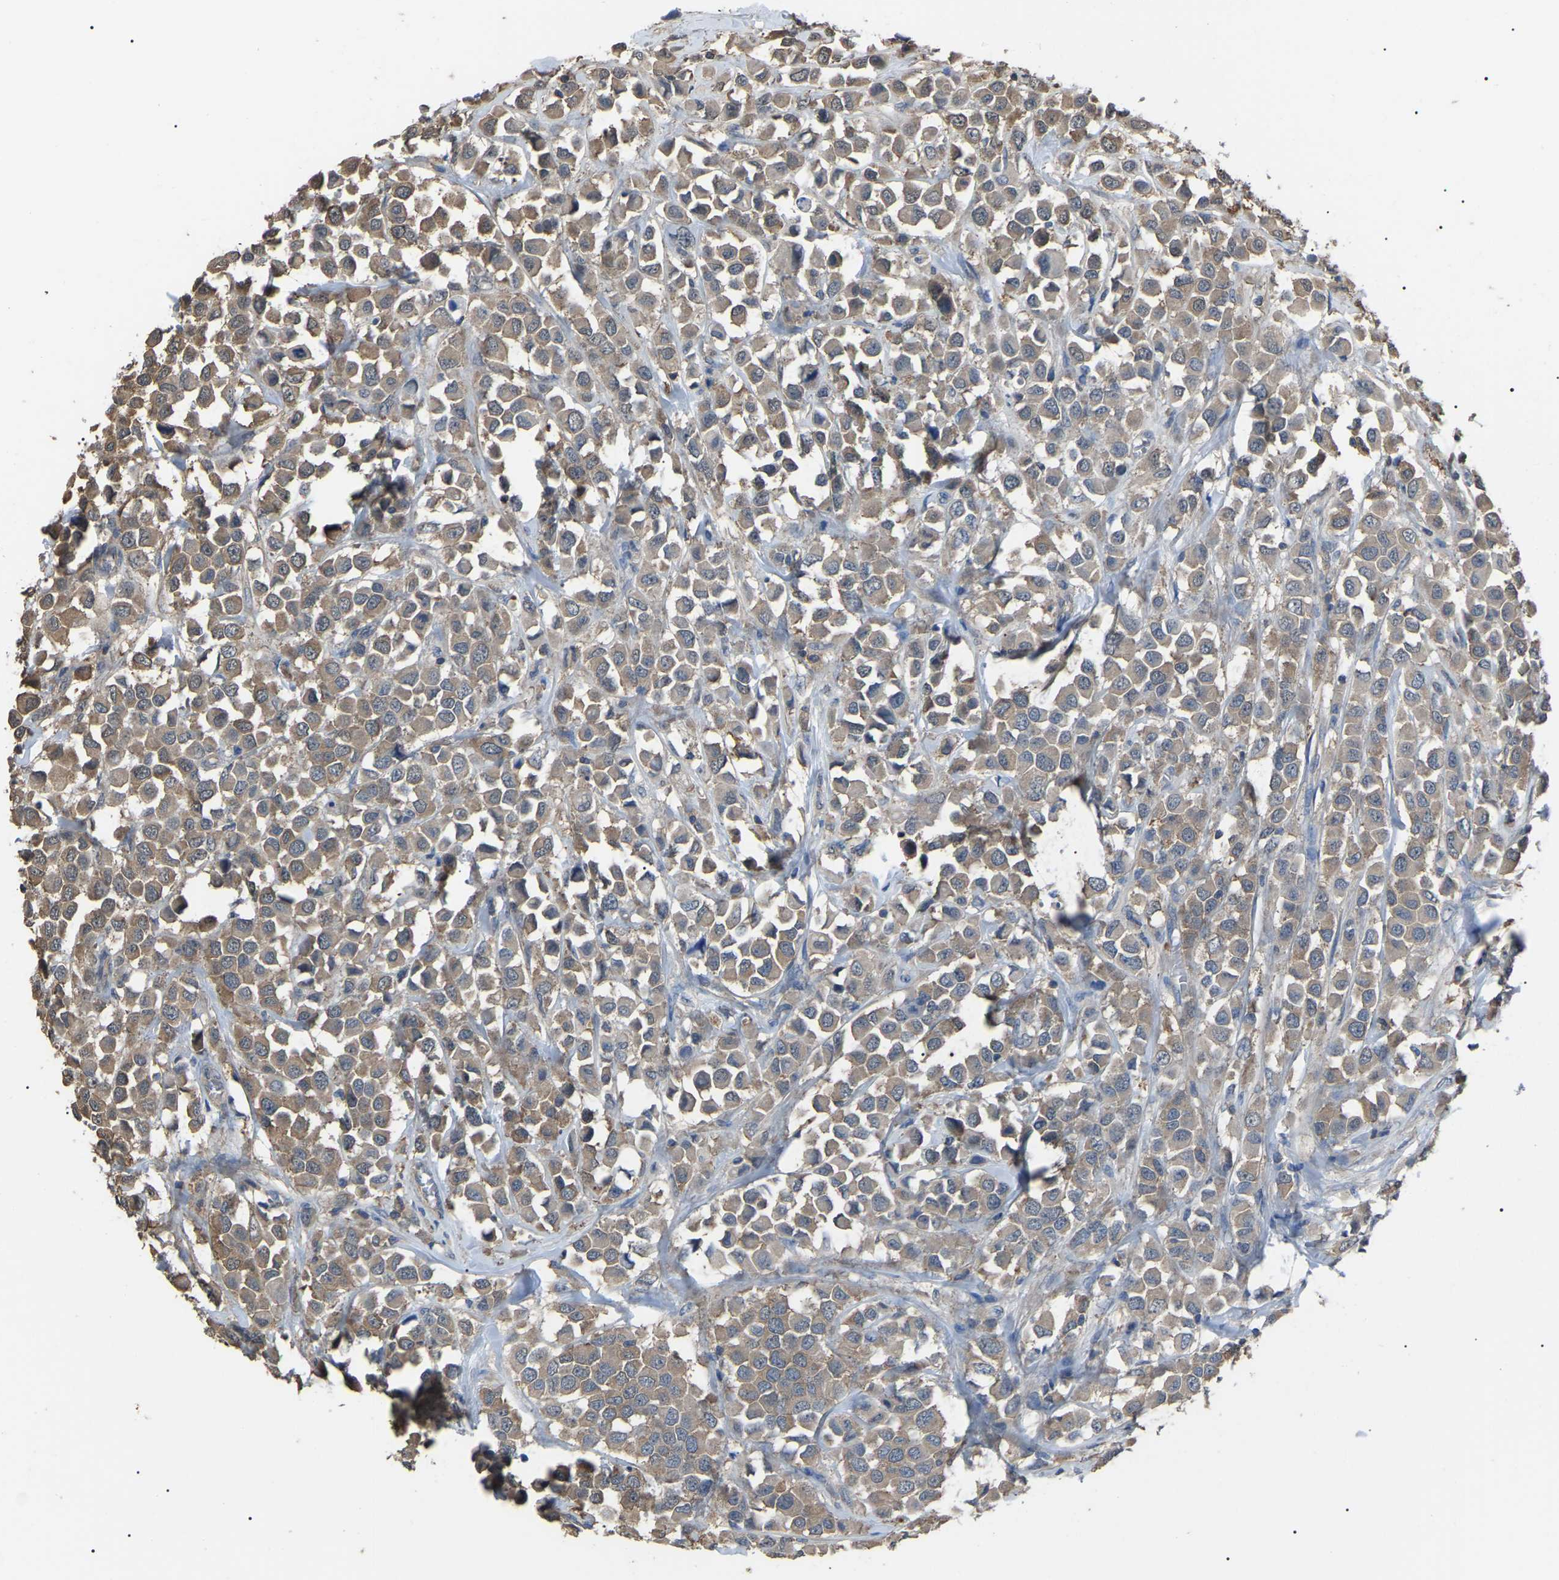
{"staining": {"intensity": "weak", "quantity": ">75%", "location": "cytoplasmic/membranous"}, "tissue": "breast cancer", "cell_type": "Tumor cells", "image_type": "cancer", "snomed": [{"axis": "morphology", "description": "Duct carcinoma"}, {"axis": "topography", "description": "Breast"}], "caption": "DAB immunohistochemical staining of breast cancer reveals weak cytoplasmic/membranous protein positivity in about >75% of tumor cells. Nuclei are stained in blue.", "gene": "PDCD5", "patient": {"sex": "female", "age": 61}}